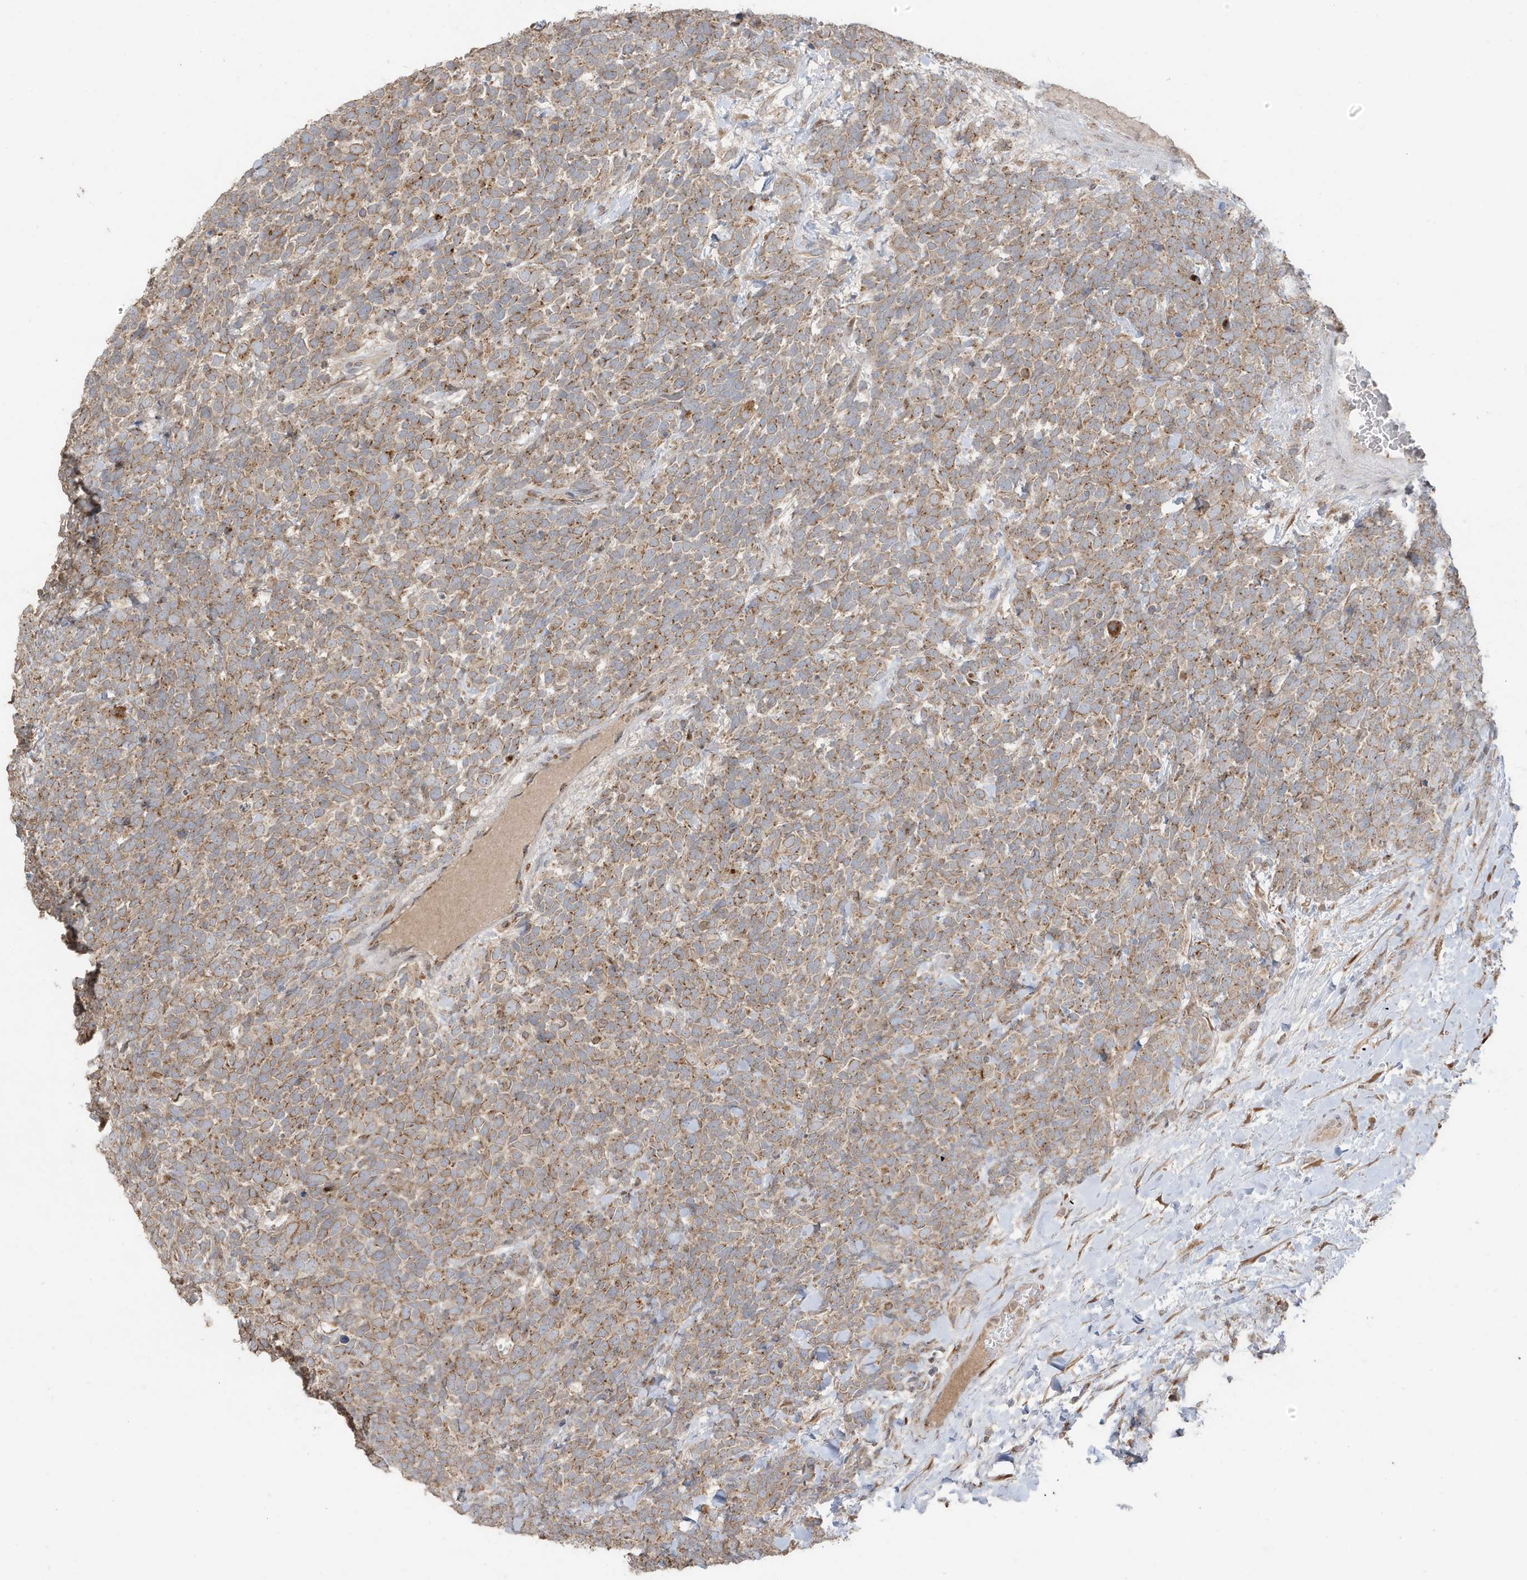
{"staining": {"intensity": "moderate", "quantity": ">75%", "location": "cytoplasmic/membranous"}, "tissue": "urothelial cancer", "cell_type": "Tumor cells", "image_type": "cancer", "snomed": [{"axis": "morphology", "description": "Urothelial carcinoma, High grade"}, {"axis": "topography", "description": "Urinary bladder"}], "caption": "A histopathology image of high-grade urothelial carcinoma stained for a protein exhibits moderate cytoplasmic/membranous brown staining in tumor cells.", "gene": "RER1", "patient": {"sex": "female", "age": 82}}